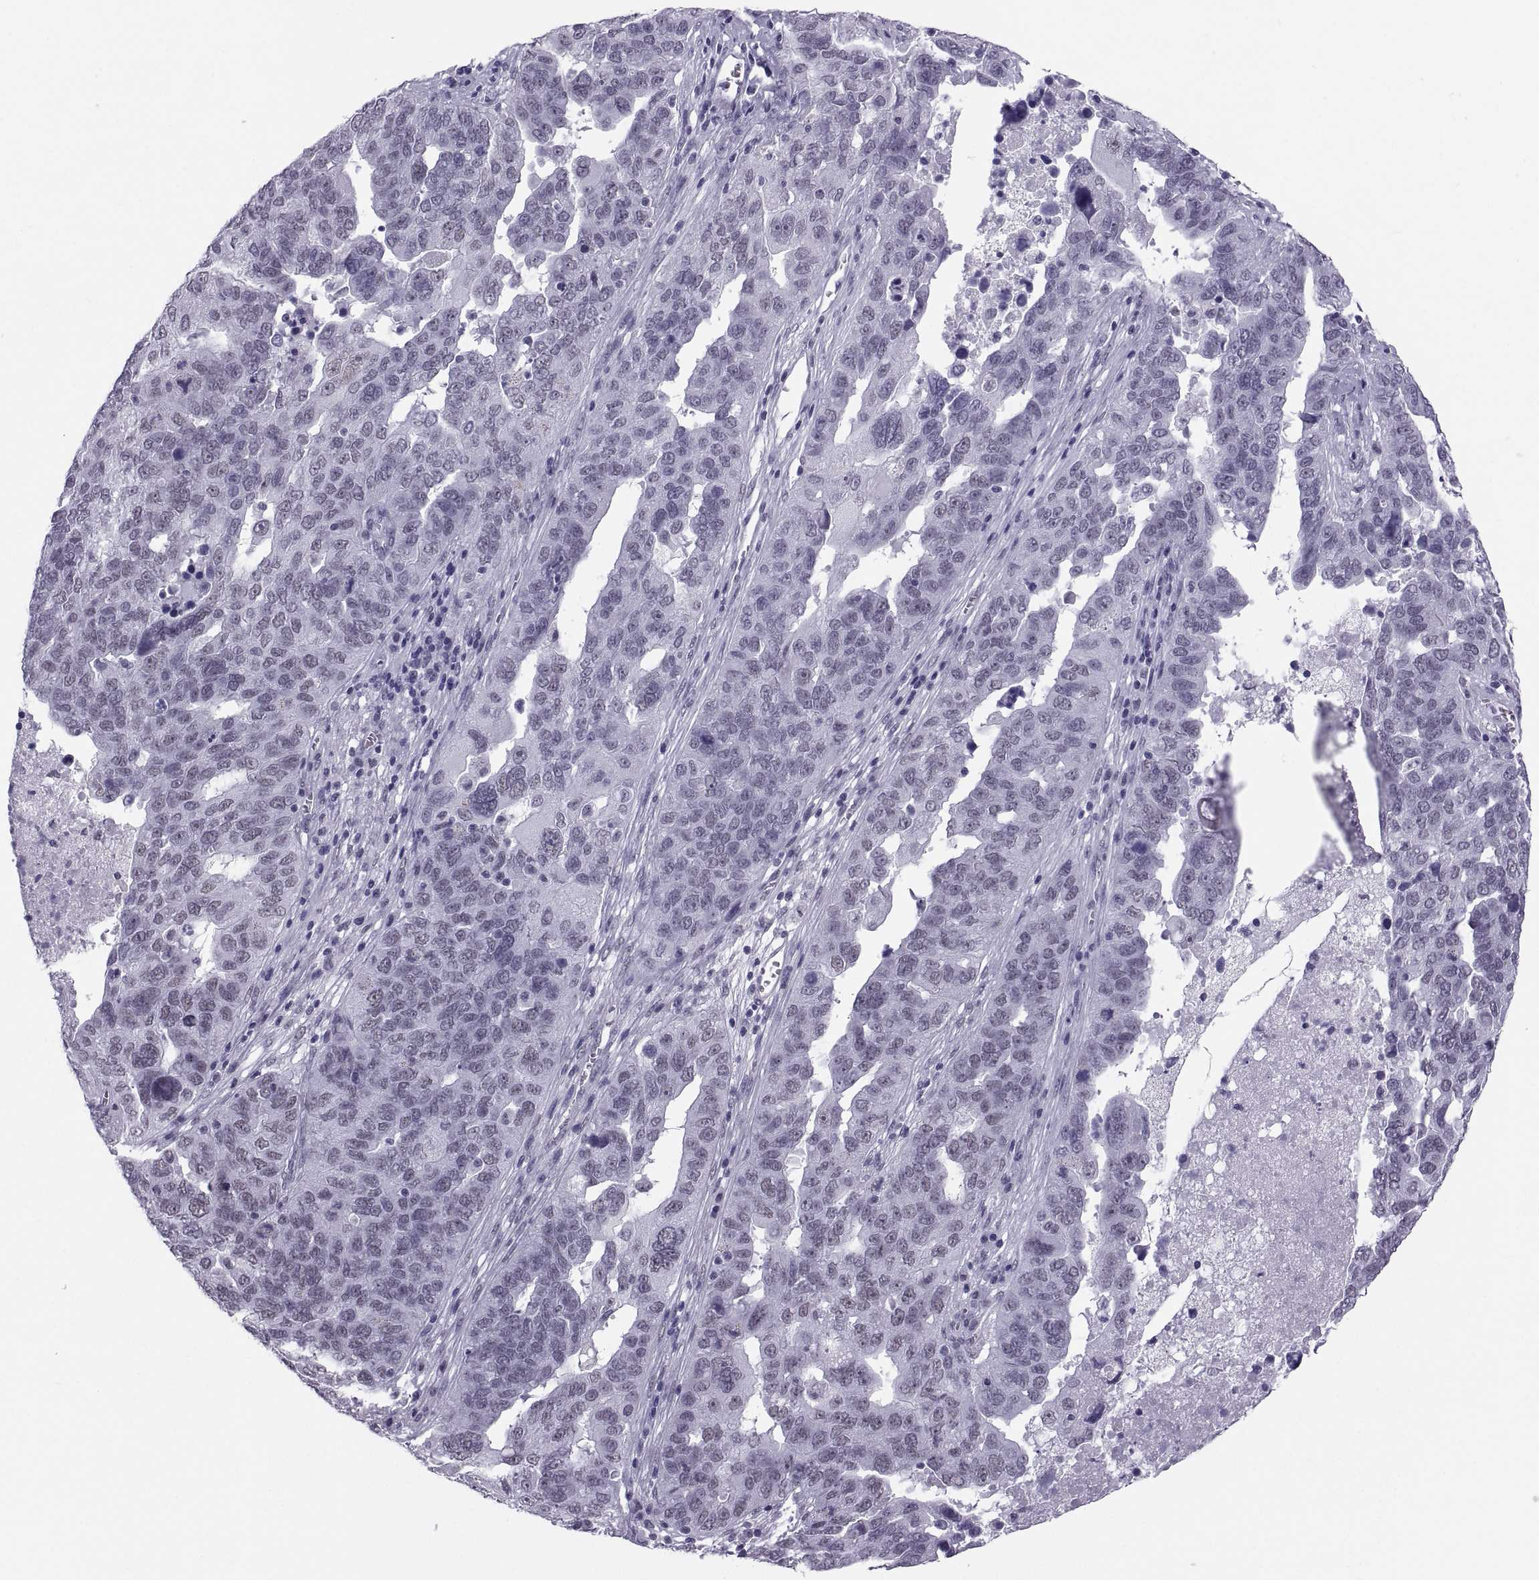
{"staining": {"intensity": "negative", "quantity": "none", "location": "none"}, "tissue": "ovarian cancer", "cell_type": "Tumor cells", "image_type": "cancer", "snomed": [{"axis": "morphology", "description": "Carcinoma, endometroid"}, {"axis": "topography", "description": "Soft tissue"}, {"axis": "topography", "description": "Ovary"}], "caption": "An immunohistochemistry image of ovarian cancer (endometroid carcinoma) is shown. There is no staining in tumor cells of ovarian cancer (endometroid carcinoma).", "gene": "NEUROD6", "patient": {"sex": "female", "age": 52}}